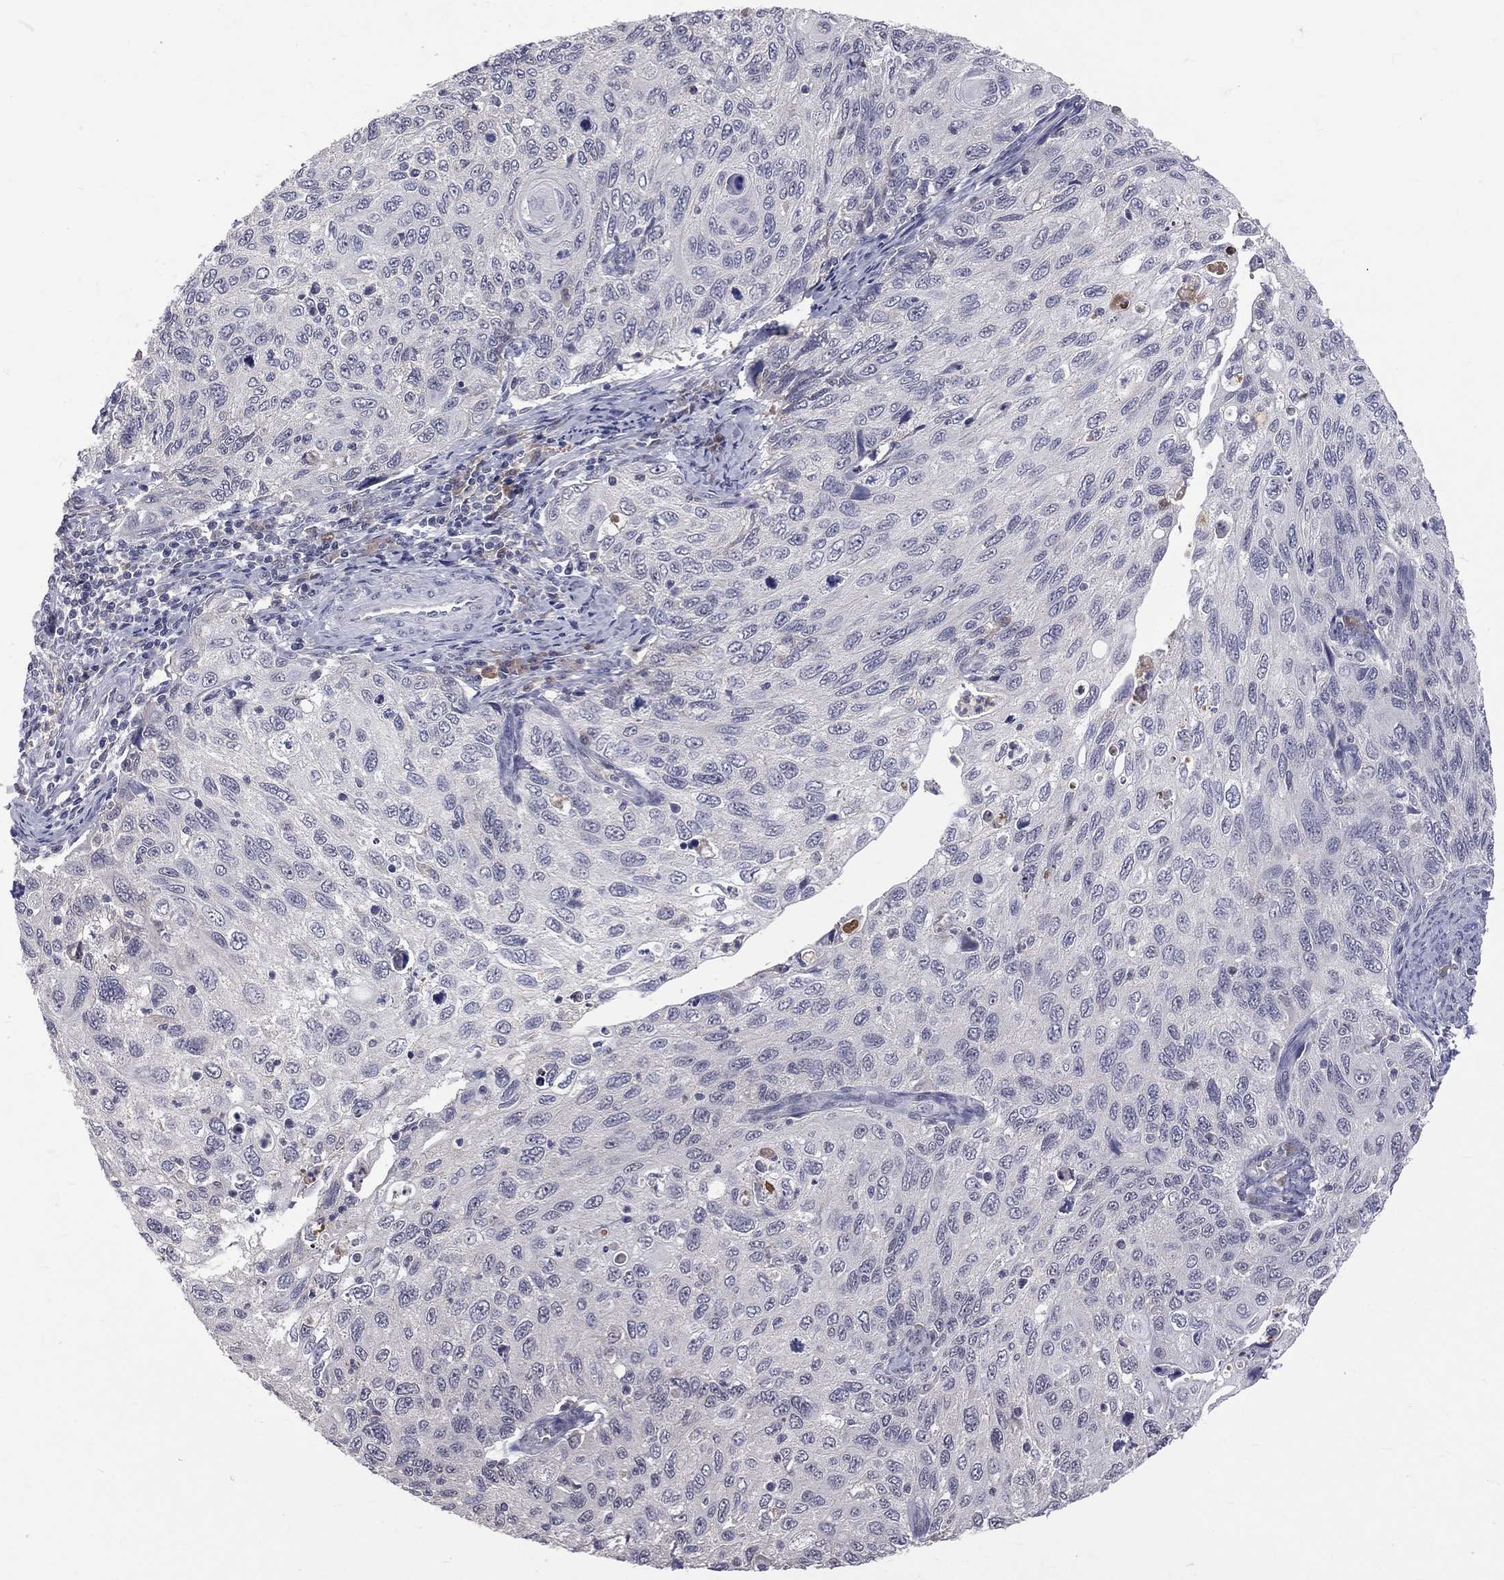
{"staining": {"intensity": "negative", "quantity": "none", "location": "none"}, "tissue": "cervical cancer", "cell_type": "Tumor cells", "image_type": "cancer", "snomed": [{"axis": "morphology", "description": "Squamous cell carcinoma, NOS"}, {"axis": "topography", "description": "Cervix"}], "caption": "Immunohistochemistry photomicrograph of cervical cancer (squamous cell carcinoma) stained for a protein (brown), which displays no positivity in tumor cells. (DAB (3,3'-diaminobenzidine) immunohistochemistry (IHC), high magnification).", "gene": "DSG4", "patient": {"sex": "female", "age": 70}}